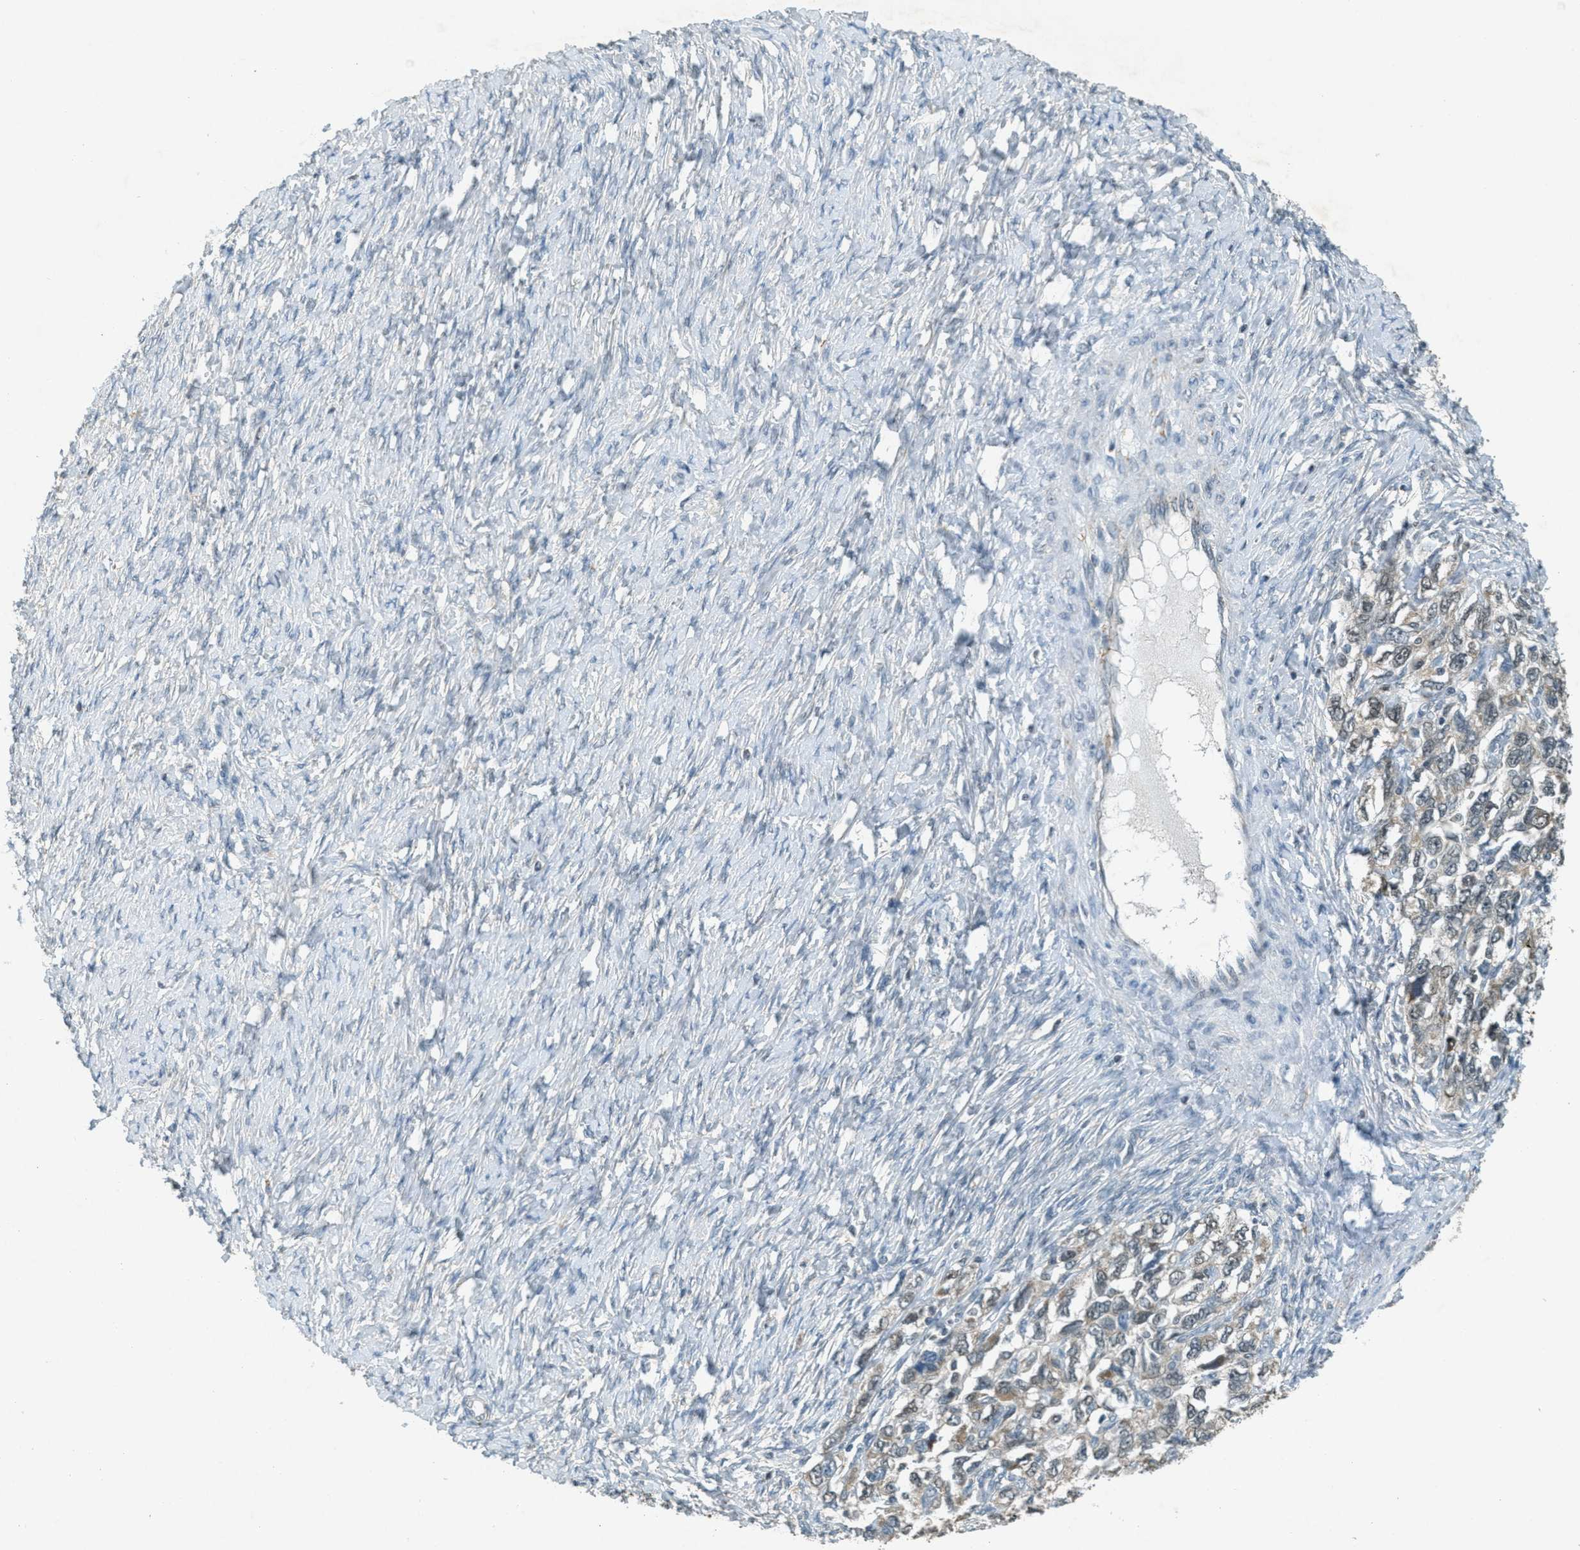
{"staining": {"intensity": "weak", "quantity": ">75%", "location": "cytoplasmic/membranous,nuclear"}, "tissue": "ovarian cancer", "cell_type": "Tumor cells", "image_type": "cancer", "snomed": [{"axis": "morphology", "description": "Carcinoma, NOS"}, {"axis": "morphology", "description": "Cystadenocarcinoma, serous, NOS"}, {"axis": "topography", "description": "Ovary"}], "caption": "Tumor cells show low levels of weak cytoplasmic/membranous and nuclear expression in approximately >75% of cells in human ovarian carcinoma.", "gene": "TCF20", "patient": {"sex": "female", "age": 69}}